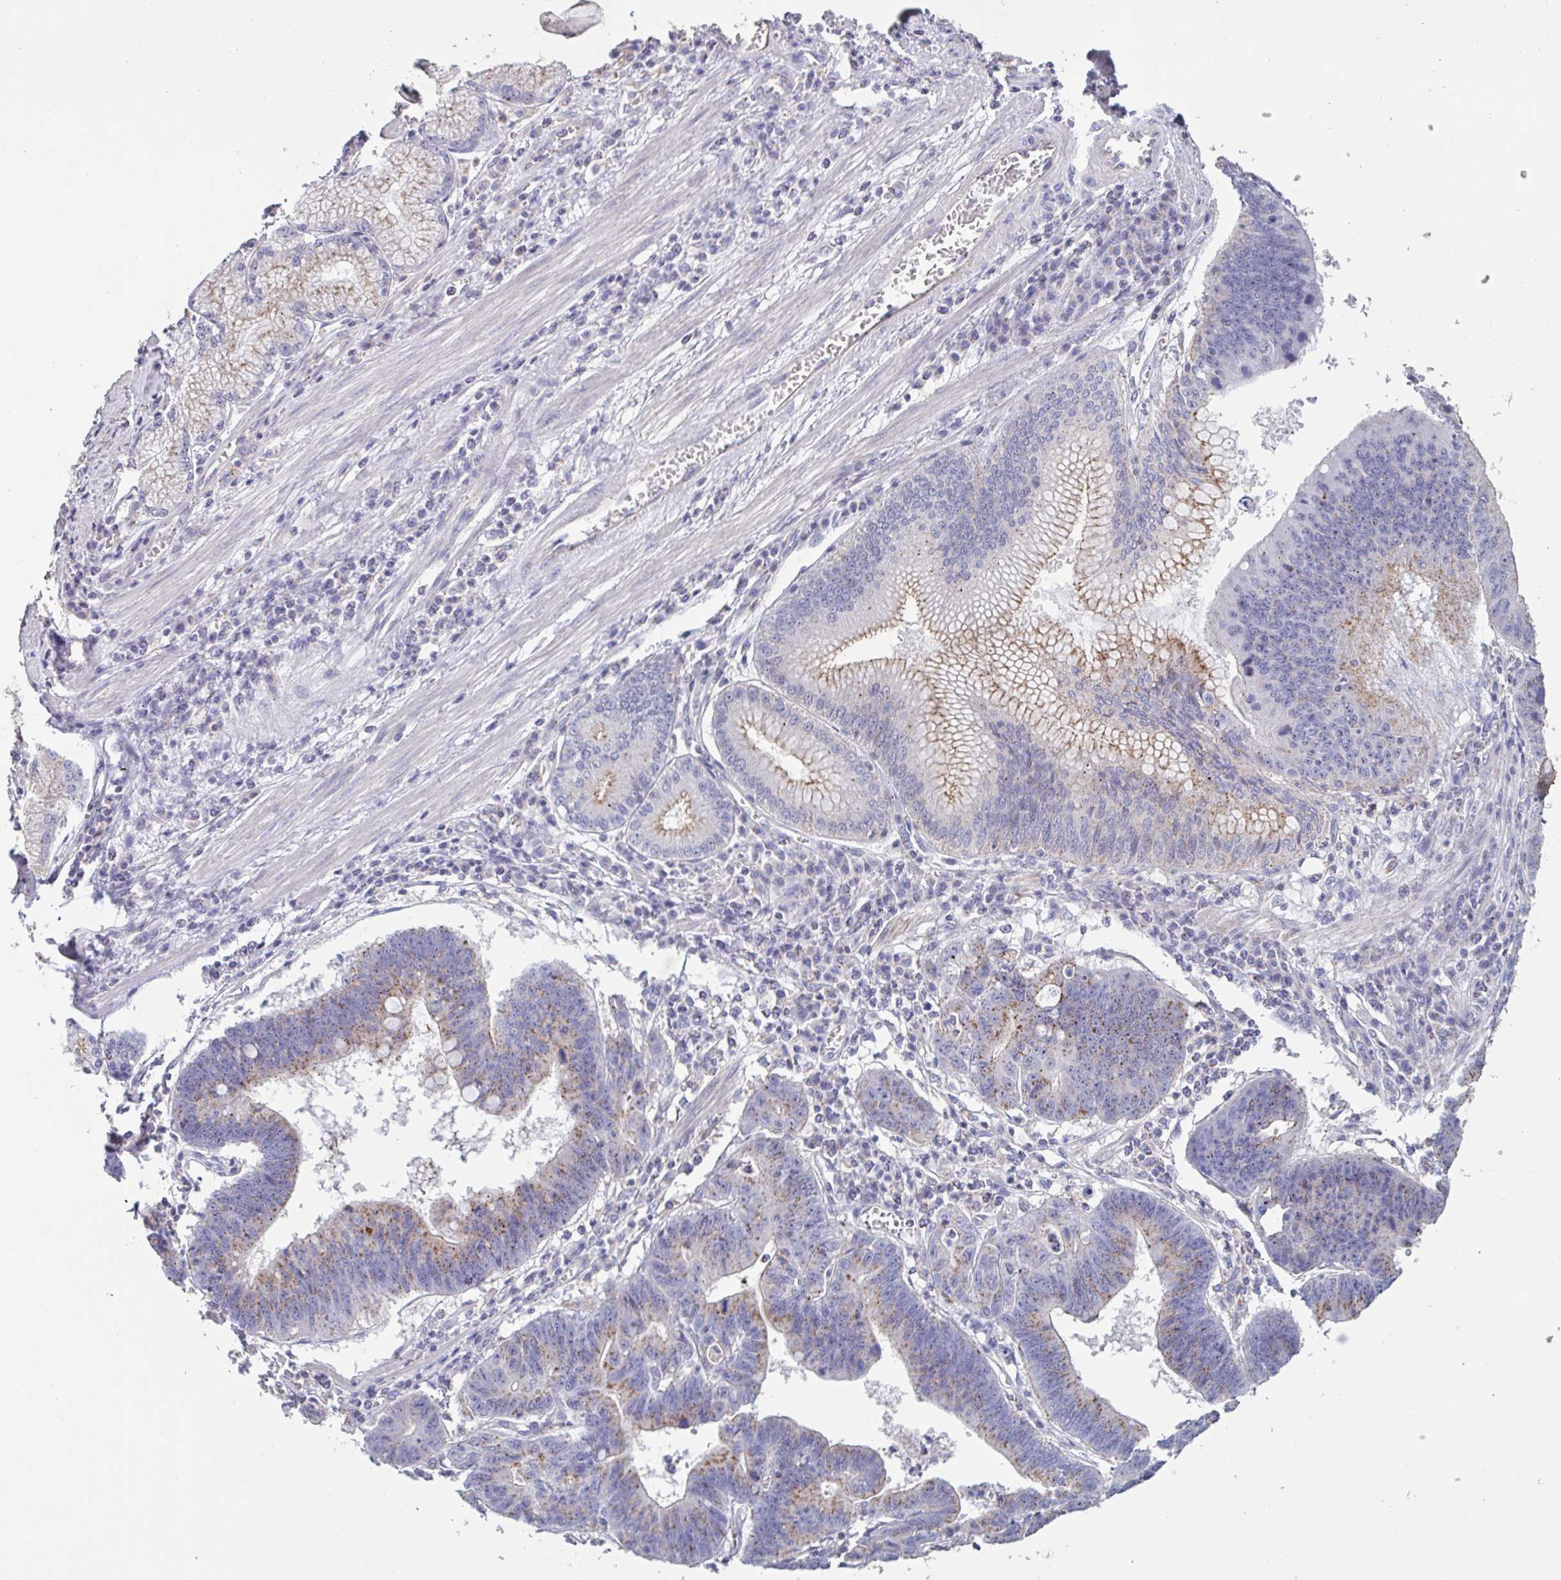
{"staining": {"intensity": "moderate", "quantity": ">75%", "location": "cytoplasmic/membranous"}, "tissue": "stomach cancer", "cell_type": "Tumor cells", "image_type": "cancer", "snomed": [{"axis": "morphology", "description": "Adenocarcinoma, NOS"}, {"axis": "topography", "description": "Stomach"}], "caption": "A brown stain labels moderate cytoplasmic/membranous expression of a protein in stomach adenocarcinoma tumor cells.", "gene": "CHMP5", "patient": {"sex": "male", "age": 59}}